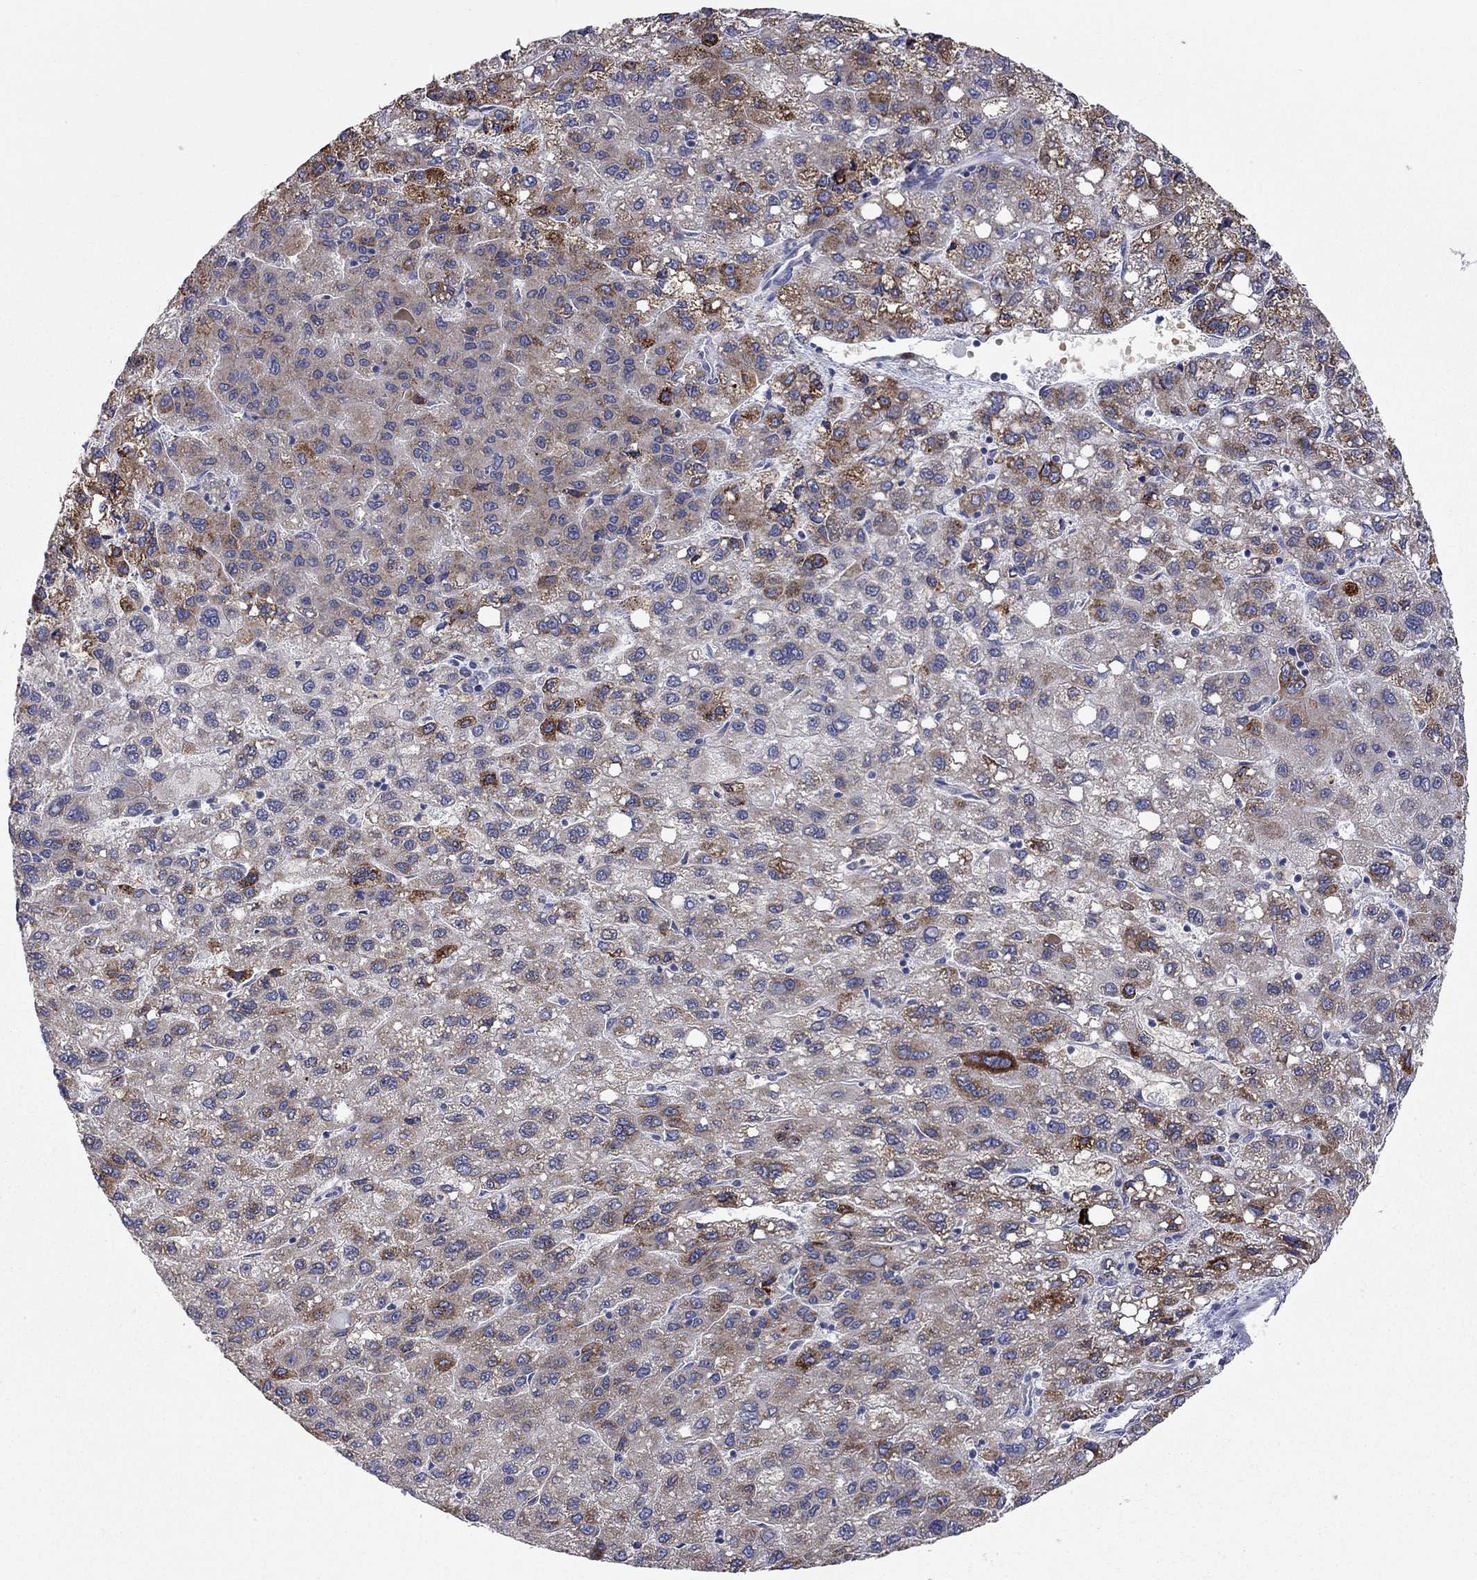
{"staining": {"intensity": "strong", "quantity": "<25%", "location": "cytoplasmic/membranous"}, "tissue": "liver cancer", "cell_type": "Tumor cells", "image_type": "cancer", "snomed": [{"axis": "morphology", "description": "Carcinoma, Hepatocellular, NOS"}, {"axis": "topography", "description": "Liver"}], "caption": "Immunohistochemistry (IHC) of liver cancer (hepatocellular carcinoma) shows medium levels of strong cytoplasmic/membranous staining in about <25% of tumor cells. The protein is stained brown, and the nuclei are stained in blue (DAB IHC with brightfield microscopy, high magnification).", "gene": "CASTOR1", "patient": {"sex": "female", "age": 82}}